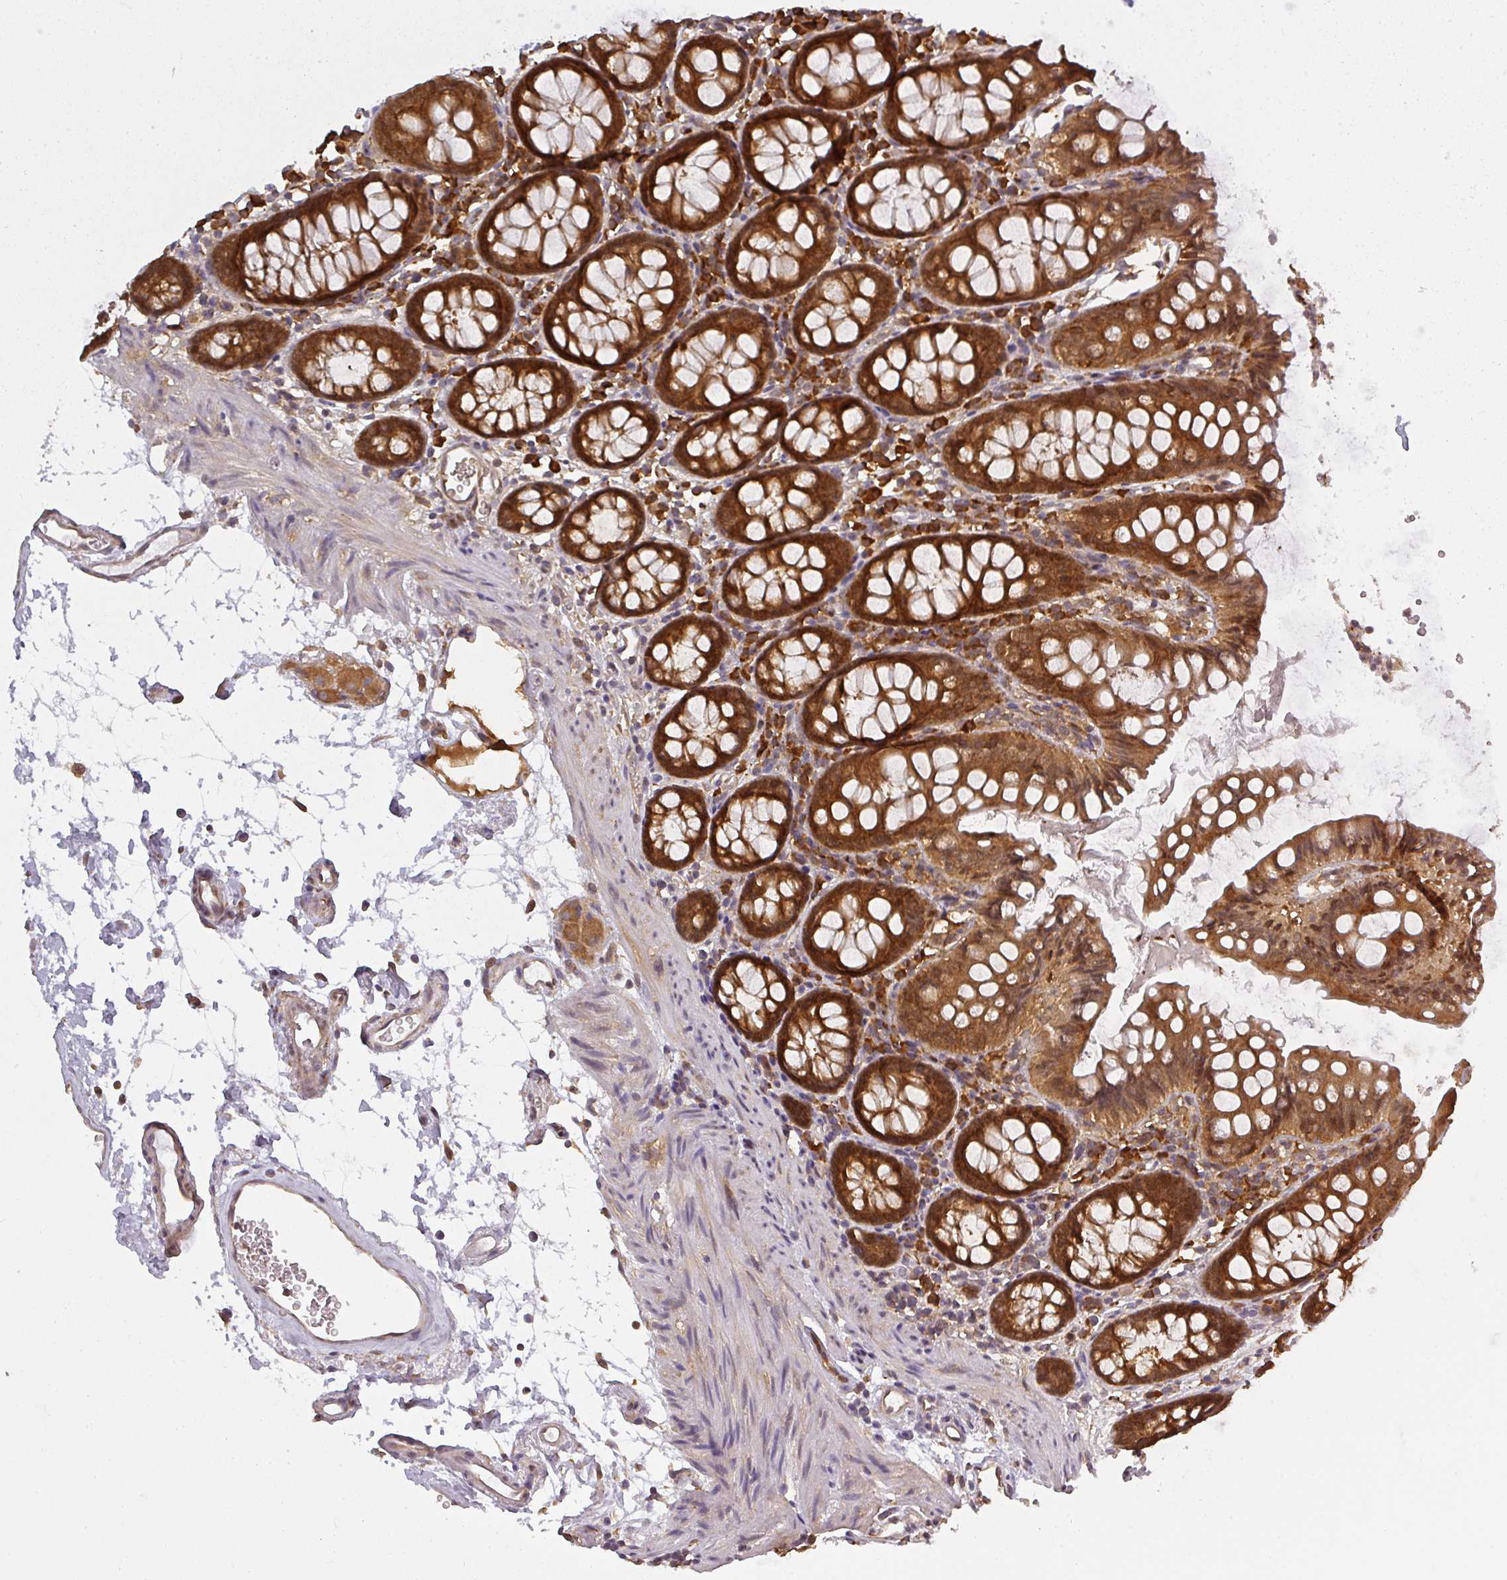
{"staining": {"intensity": "moderate", "quantity": ">75%", "location": "cytoplasmic/membranous"}, "tissue": "colon", "cell_type": "Endothelial cells", "image_type": "normal", "snomed": [{"axis": "morphology", "description": "Normal tissue, NOS"}, {"axis": "topography", "description": "Colon"}], "caption": "An IHC histopathology image of unremarkable tissue is shown. Protein staining in brown shows moderate cytoplasmic/membranous positivity in colon within endothelial cells. (DAB (3,3'-diaminobenzidine) IHC with brightfield microscopy, high magnification).", "gene": "PPP6R3", "patient": {"sex": "female", "age": 84}}